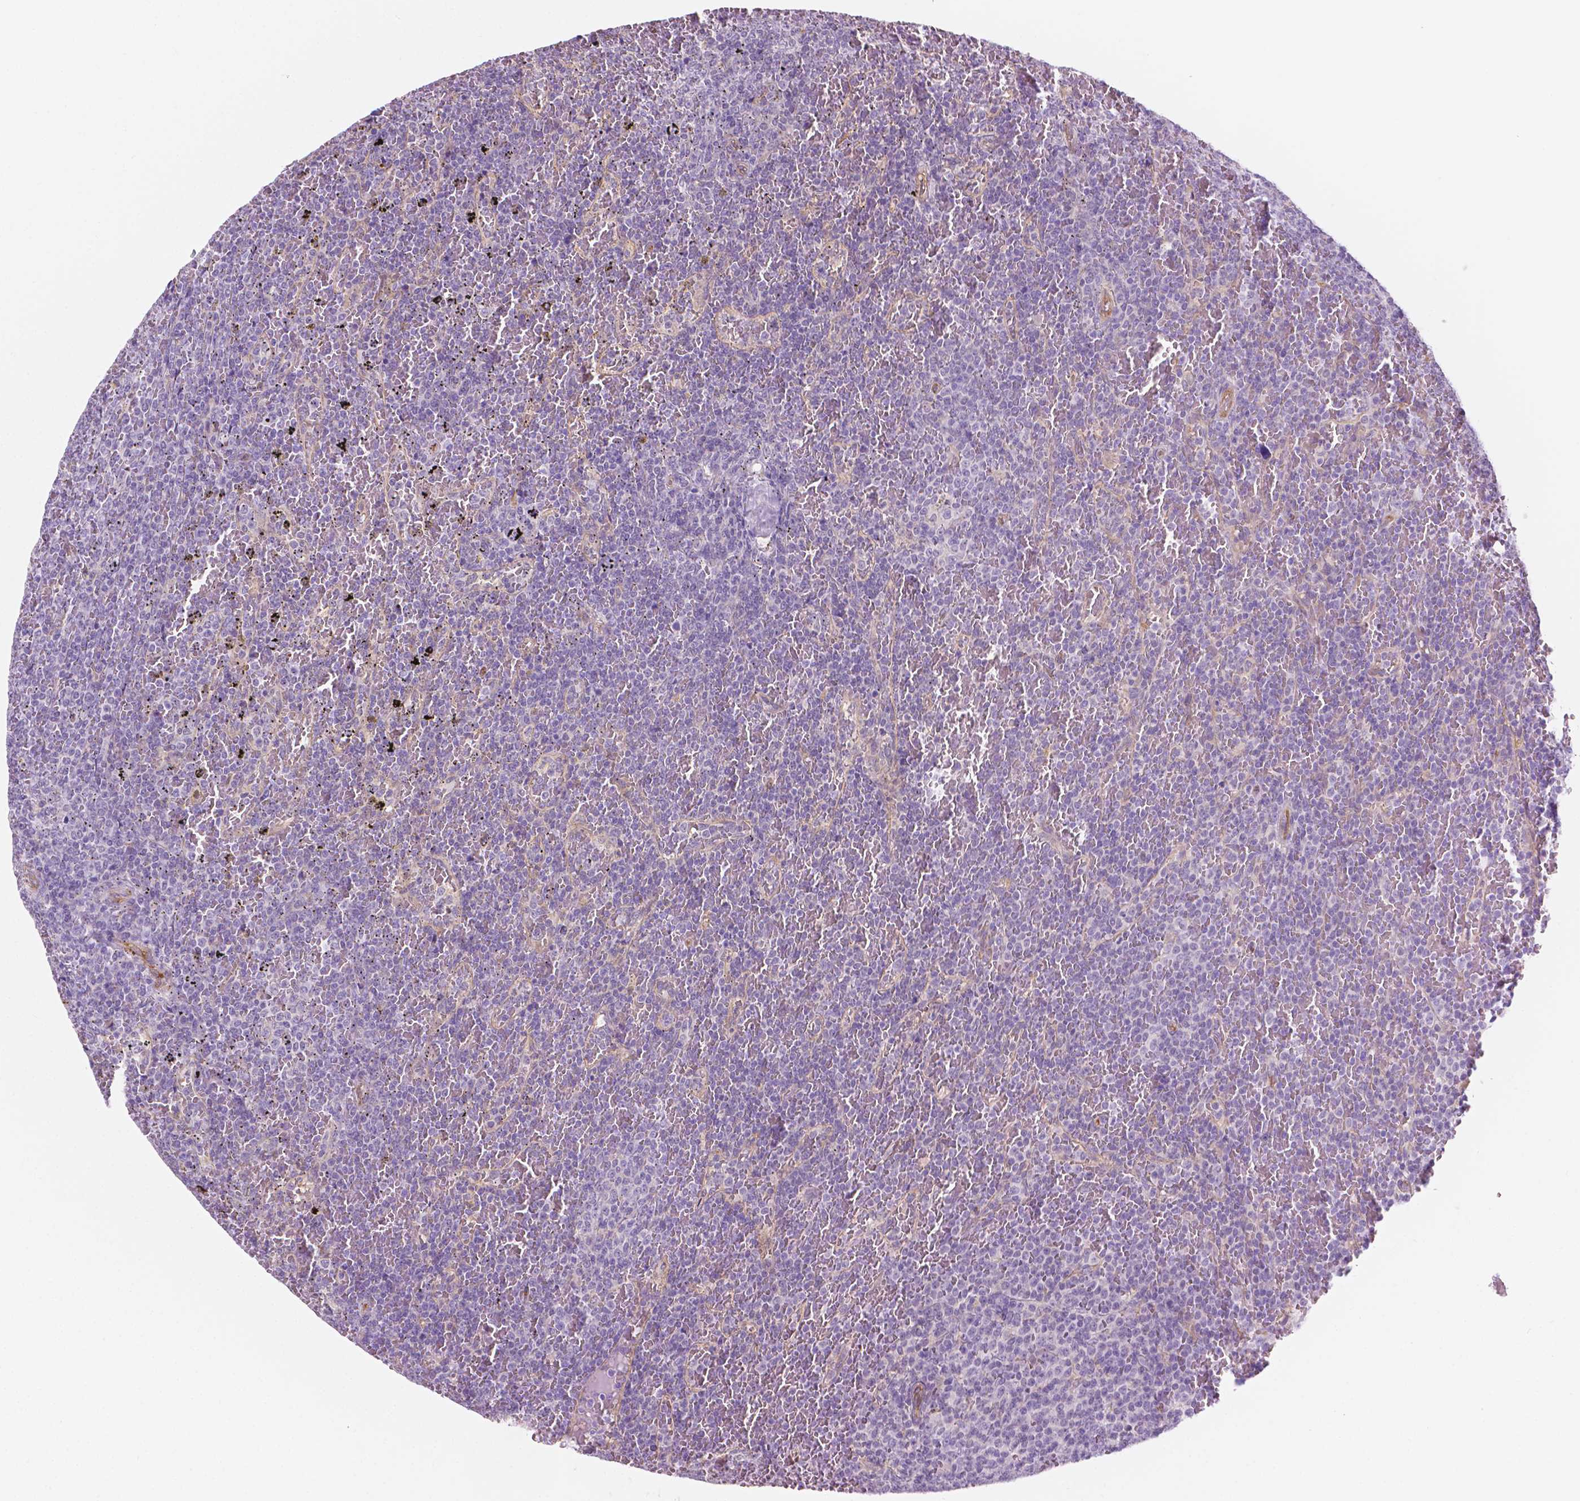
{"staining": {"intensity": "negative", "quantity": "none", "location": "none"}, "tissue": "lymphoma", "cell_type": "Tumor cells", "image_type": "cancer", "snomed": [{"axis": "morphology", "description": "Malignant lymphoma, non-Hodgkin's type, Low grade"}, {"axis": "topography", "description": "Spleen"}], "caption": "Immunohistochemical staining of low-grade malignant lymphoma, non-Hodgkin's type exhibits no significant staining in tumor cells.", "gene": "EPPK1", "patient": {"sex": "female", "age": 77}}